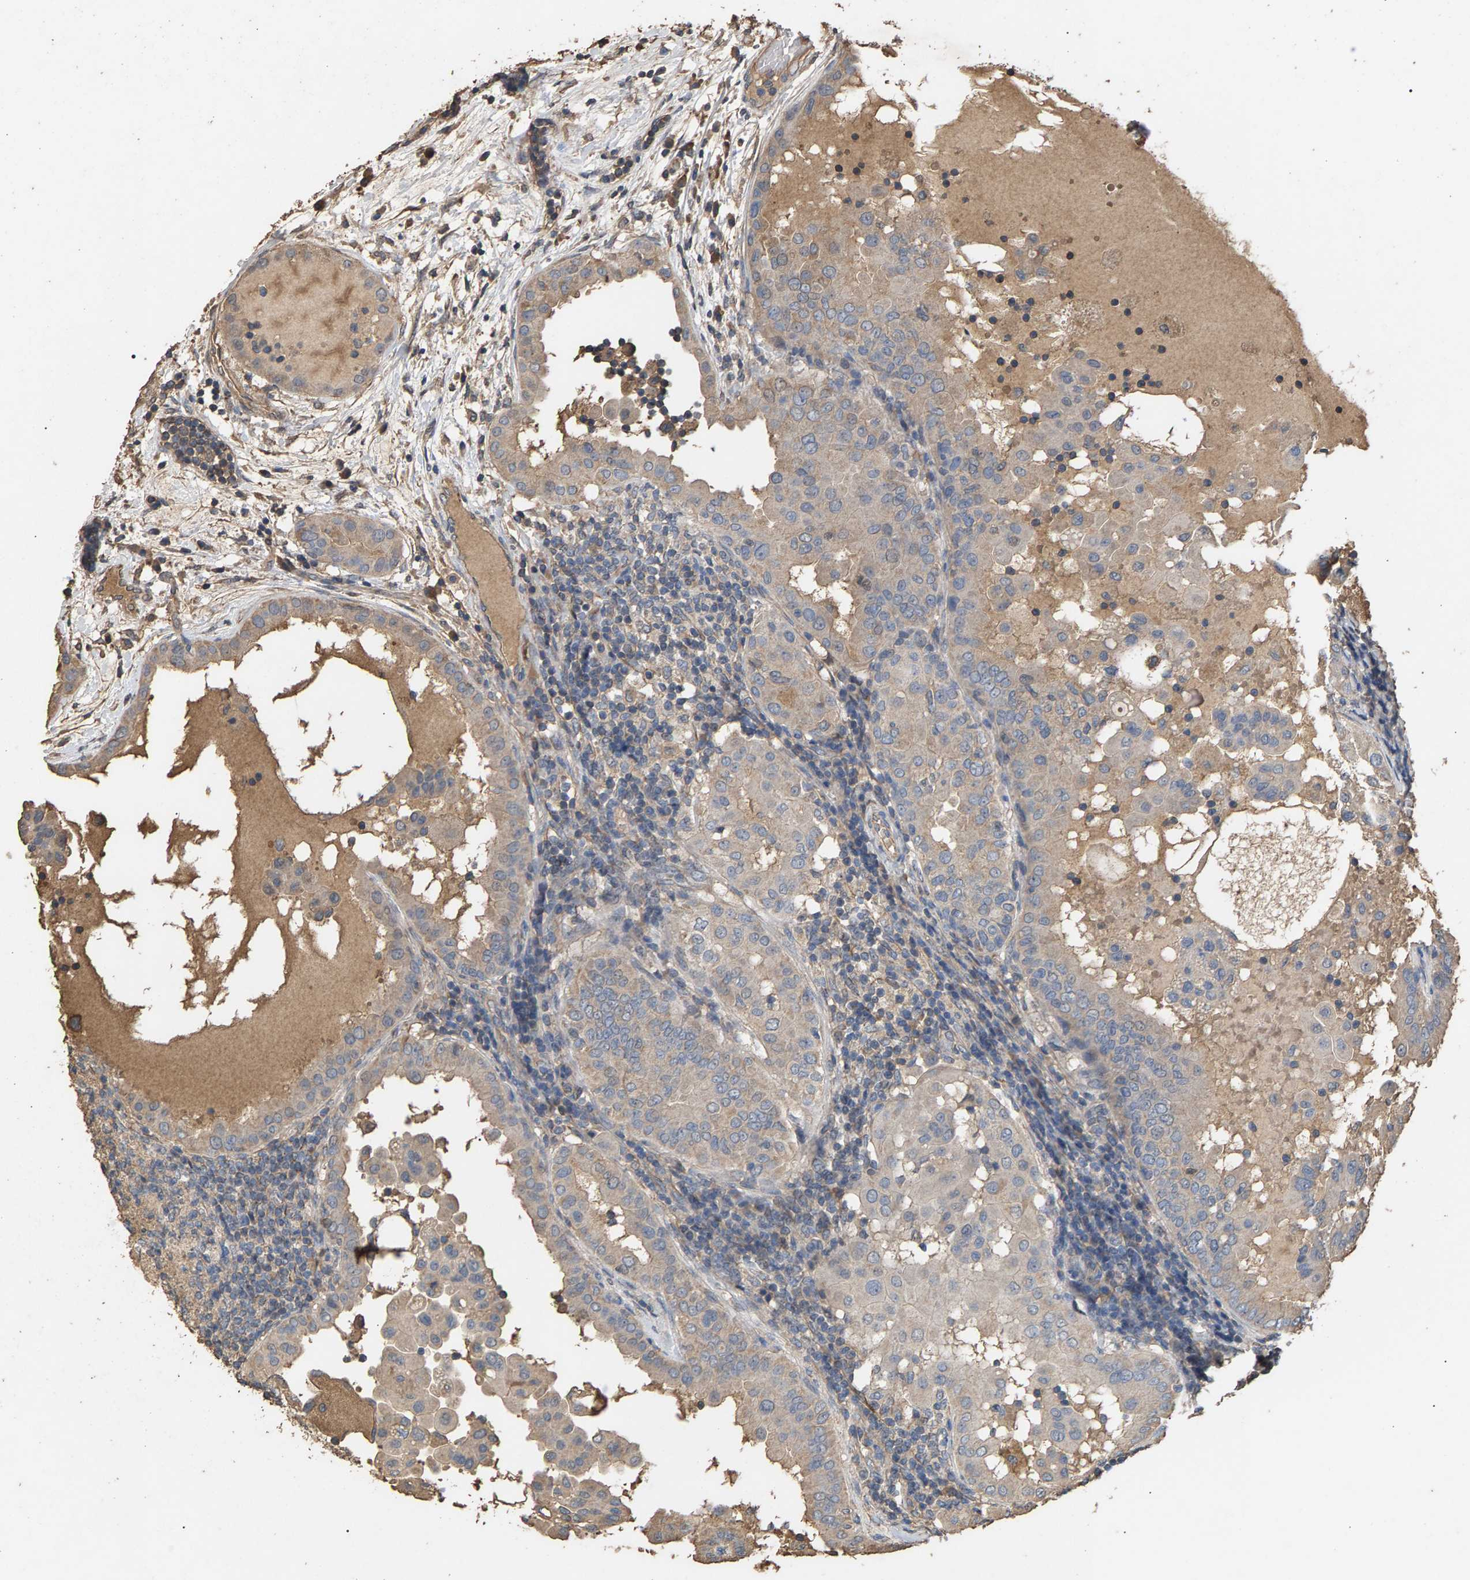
{"staining": {"intensity": "weak", "quantity": "25%-75%", "location": "cytoplasmic/membranous"}, "tissue": "thyroid cancer", "cell_type": "Tumor cells", "image_type": "cancer", "snomed": [{"axis": "morphology", "description": "Papillary adenocarcinoma, NOS"}, {"axis": "topography", "description": "Thyroid gland"}], "caption": "Human papillary adenocarcinoma (thyroid) stained with a protein marker displays weak staining in tumor cells.", "gene": "HTRA3", "patient": {"sex": "male", "age": 33}}